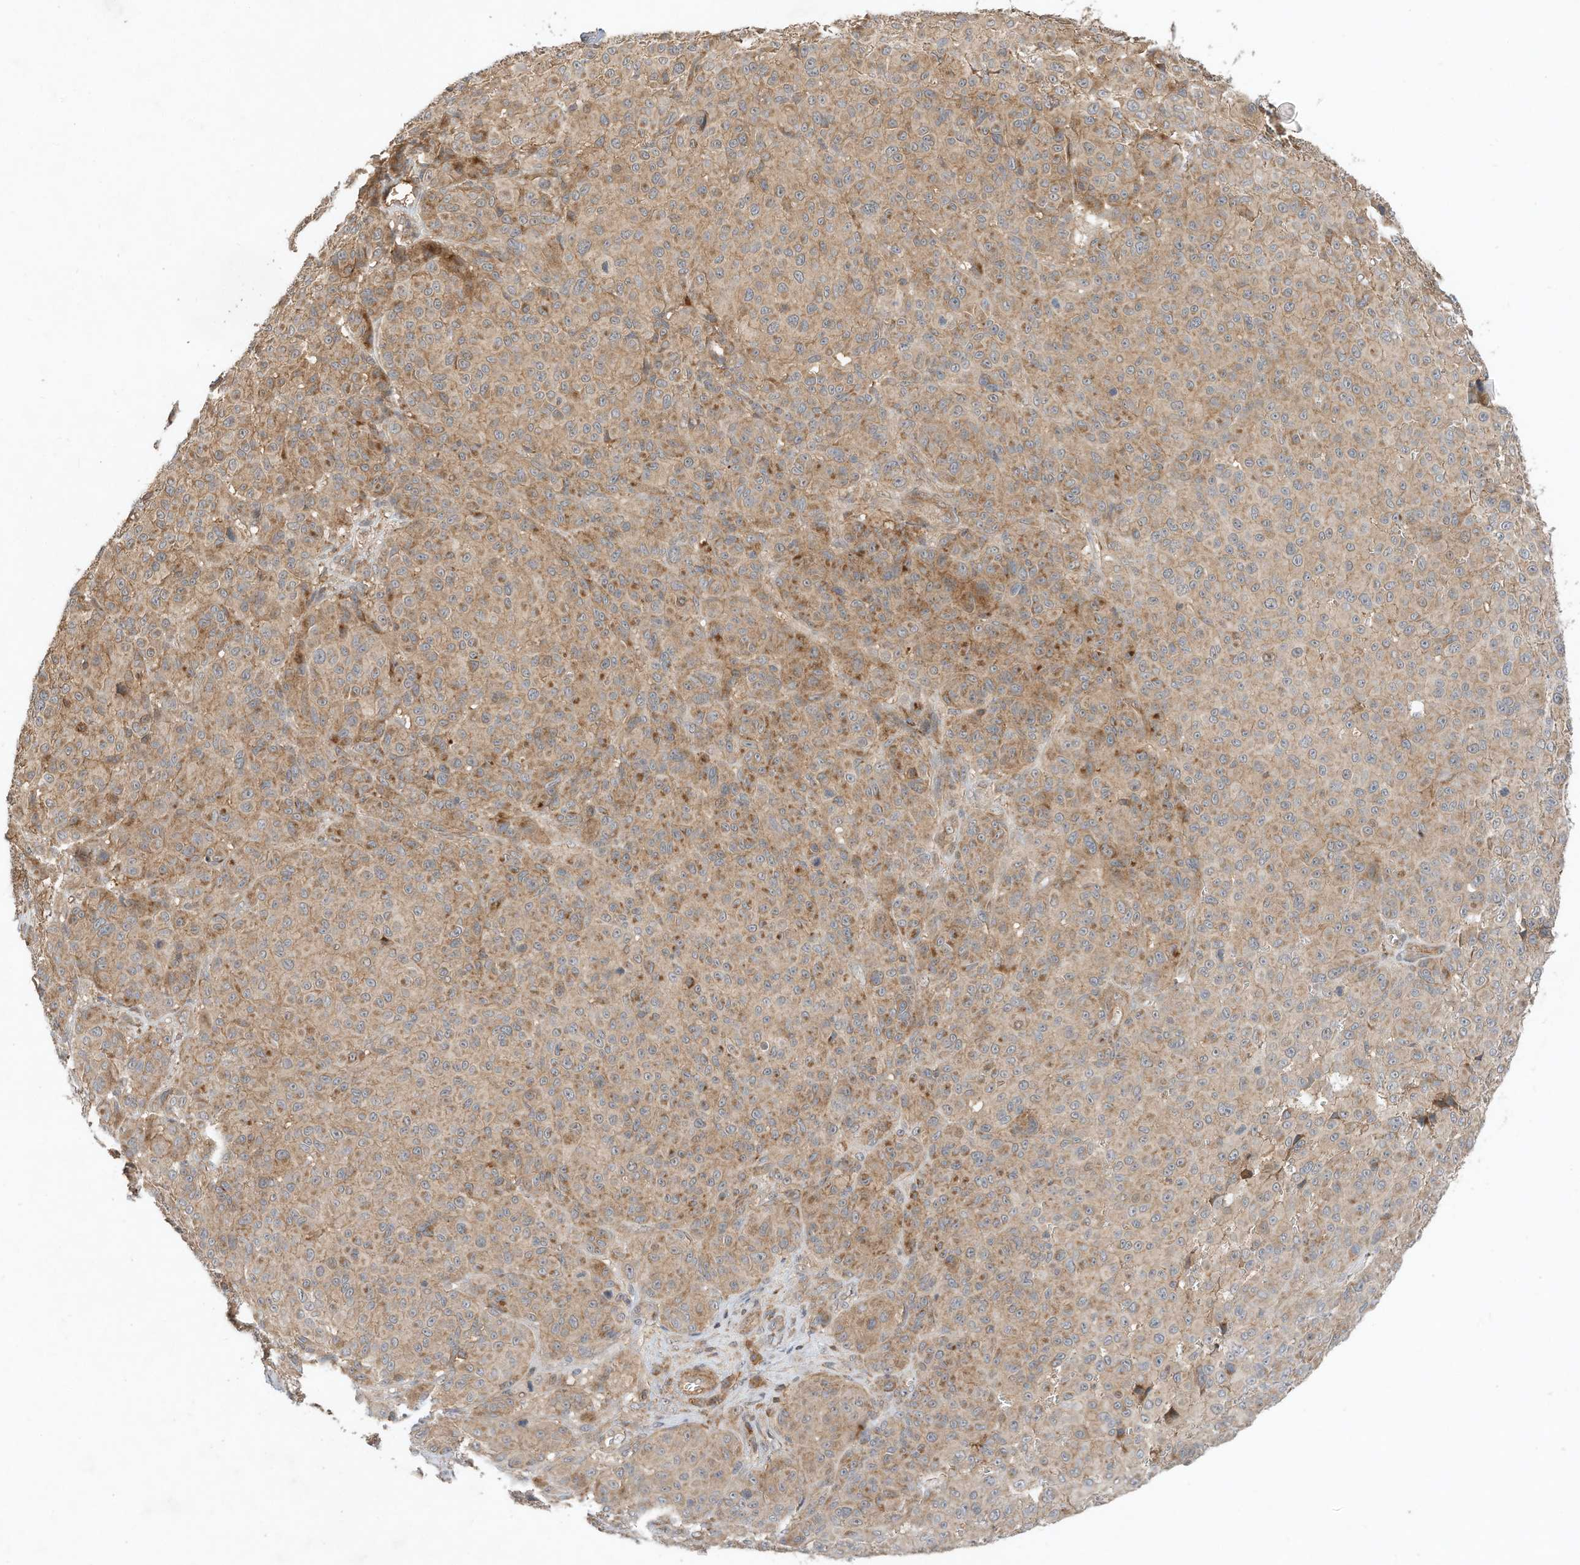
{"staining": {"intensity": "moderate", "quantity": ">75%", "location": "cytoplasmic/membranous"}, "tissue": "melanoma", "cell_type": "Tumor cells", "image_type": "cancer", "snomed": [{"axis": "morphology", "description": "Malignant melanoma, NOS"}, {"axis": "topography", "description": "Skin"}], "caption": "This micrograph exhibits immunohistochemistry staining of malignant melanoma, with medium moderate cytoplasmic/membranous positivity in about >75% of tumor cells.", "gene": "CPAMD8", "patient": {"sex": "male", "age": 73}}